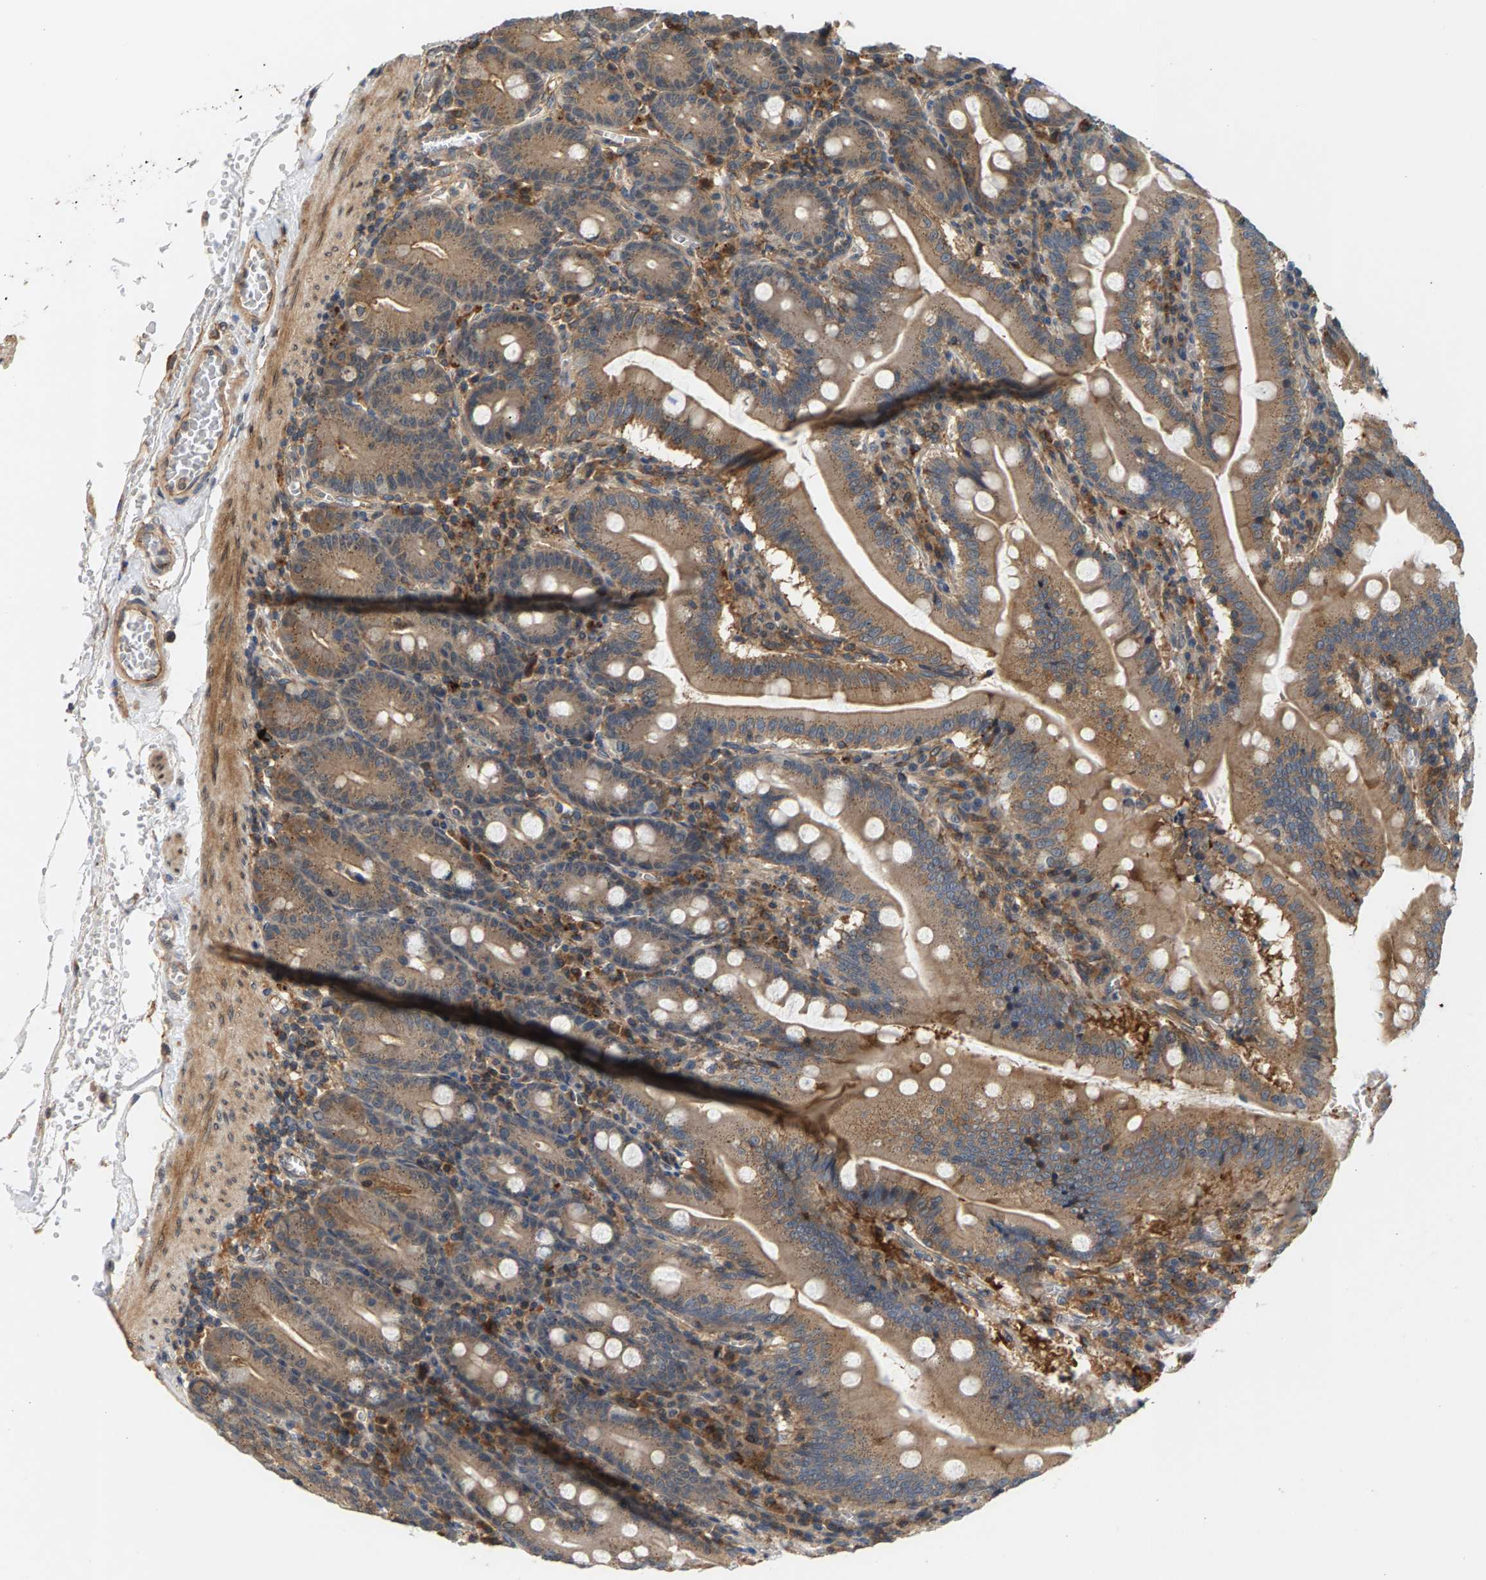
{"staining": {"intensity": "strong", "quantity": ">75%", "location": "cytoplasmic/membranous"}, "tissue": "small intestine", "cell_type": "Glandular cells", "image_type": "normal", "snomed": [{"axis": "morphology", "description": "Normal tissue, NOS"}, {"axis": "topography", "description": "Small intestine"}], "caption": "IHC (DAB) staining of normal human small intestine shows strong cytoplasmic/membranous protein positivity in about >75% of glandular cells. Nuclei are stained in blue.", "gene": "MAP2K5", "patient": {"sex": "male", "age": 71}}